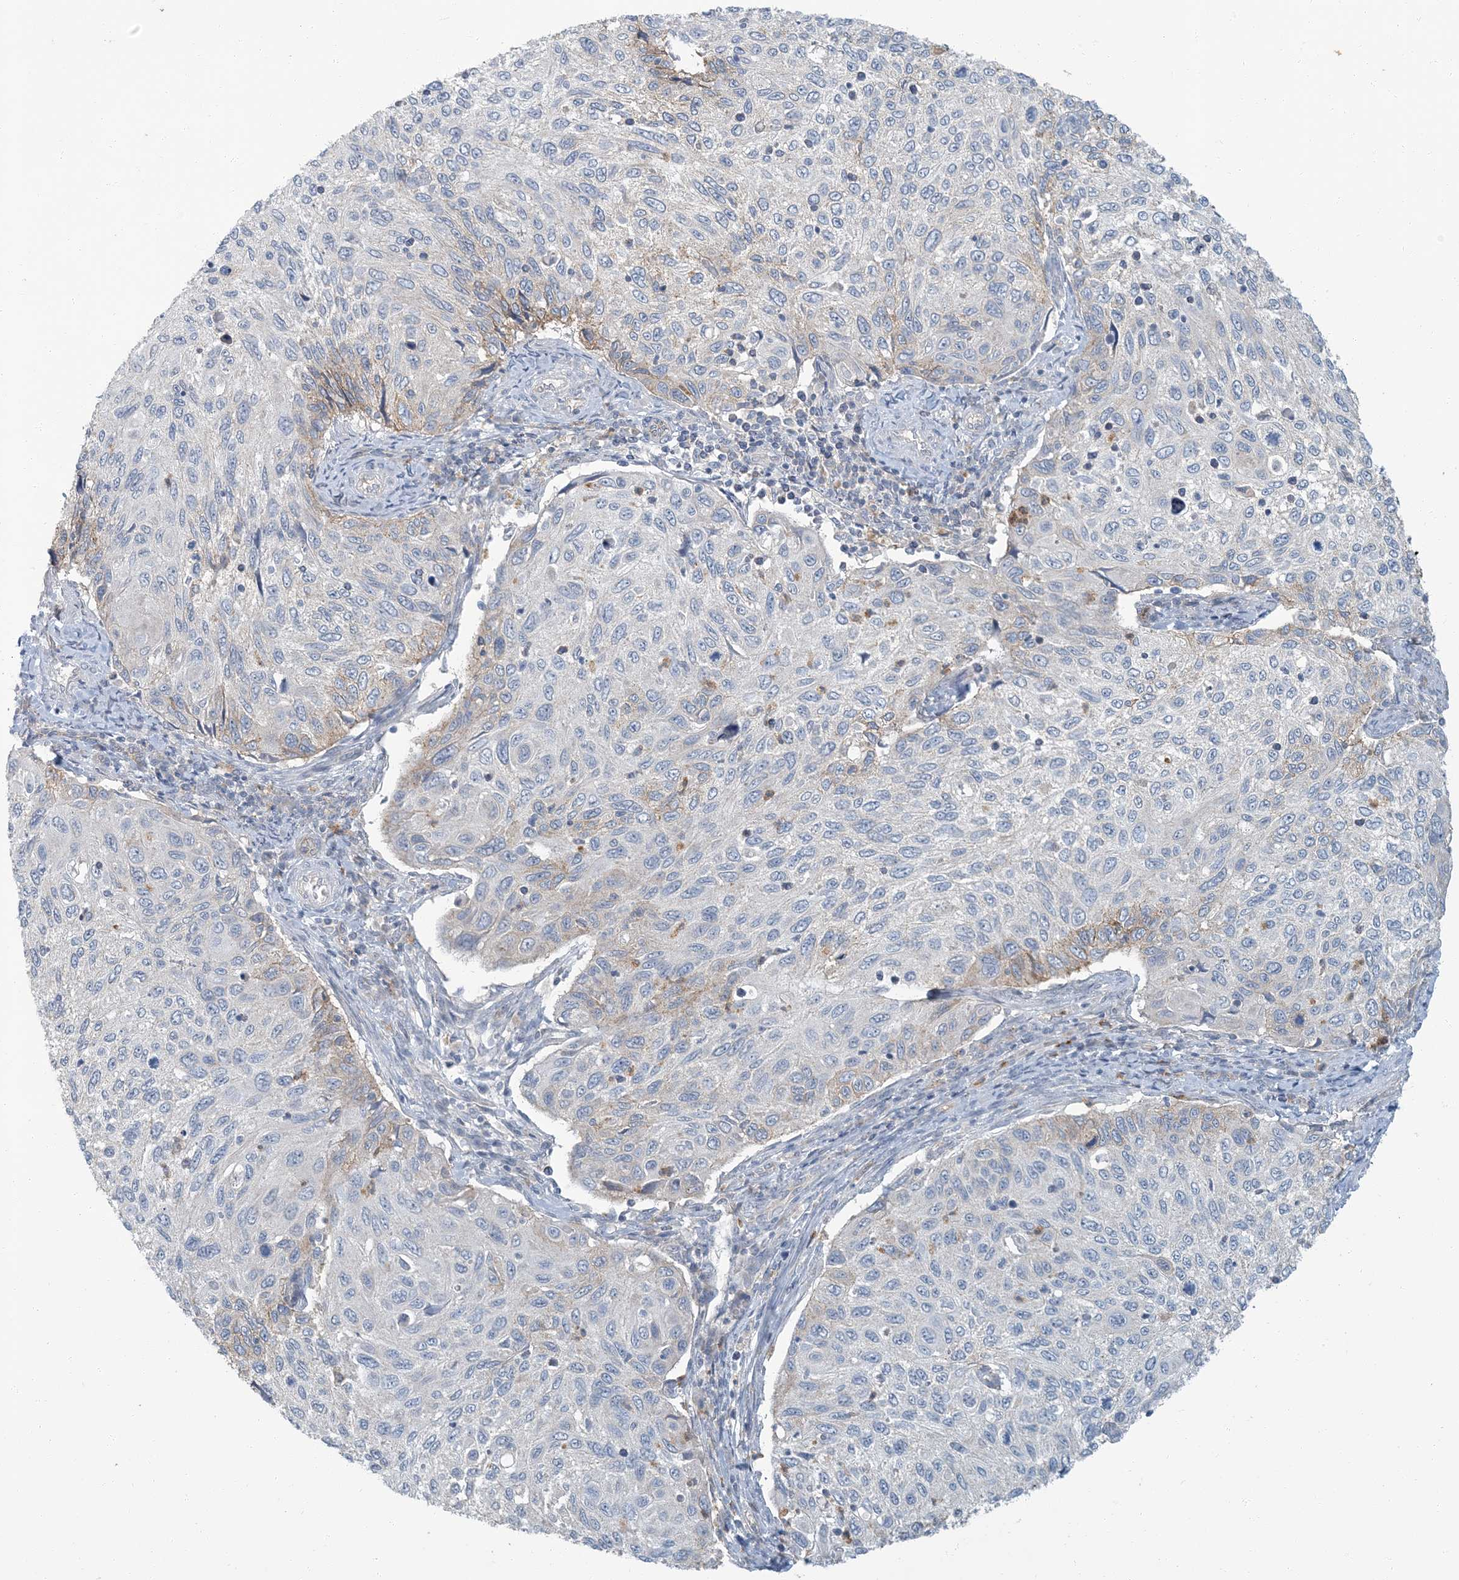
{"staining": {"intensity": "weak", "quantity": "<25%", "location": "cytoplasmic/membranous"}, "tissue": "cervical cancer", "cell_type": "Tumor cells", "image_type": "cancer", "snomed": [{"axis": "morphology", "description": "Squamous cell carcinoma, NOS"}, {"axis": "topography", "description": "Cervix"}], "caption": "An IHC image of cervical cancer (squamous cell carcinoma) is shown. There is no staining in tumor cells of cervical cancer (squamous cell carcinoma). The staining was performed using DAB to visualize the protein expression in brown, while the nuclei were stained in blue with hematoxylin (Magnification: 20x).", "gene": "EPHA4", "patient": {"sex": "female", "age": 70}}